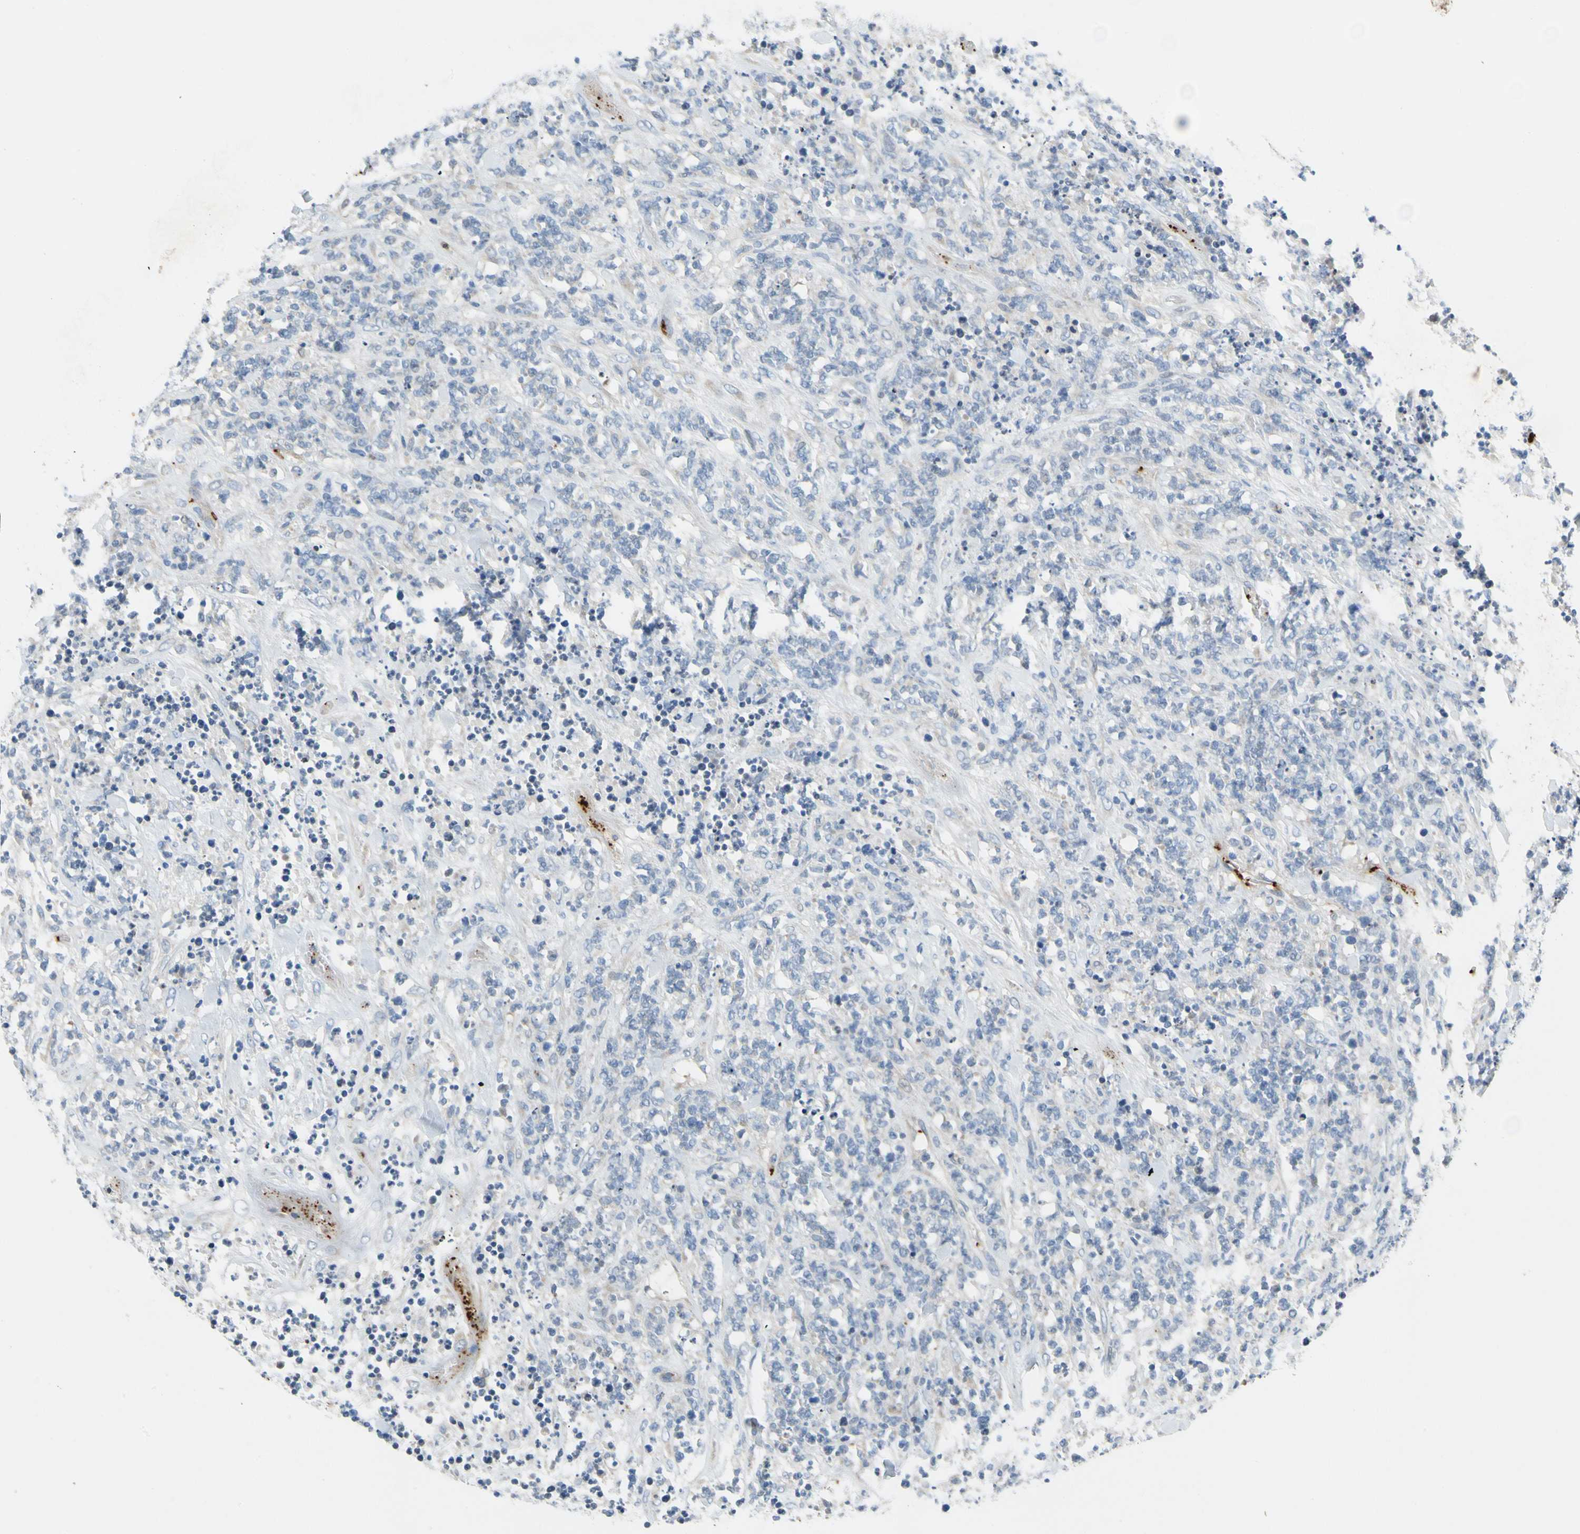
{"staining": {"intensity": "negative", "quantity": "none", "location": "none"}, "tissue": "lymphoma", "cell_type": "Tumor cells", "image_type": "cancer", "snomed": [{"axis": "morphology", "description": "Malignant lymphoma, non-Hodgkin's type, High grade"}, {"axis": "topography", "description": "Soft tissue"}], "caption": "The image reveals no significant staining in tumor cells of malignant lymphoma, non-Hodgkin's type (high-grade).", "gene": "PPBP", "patient": {"sex": "male", "age": 18}}